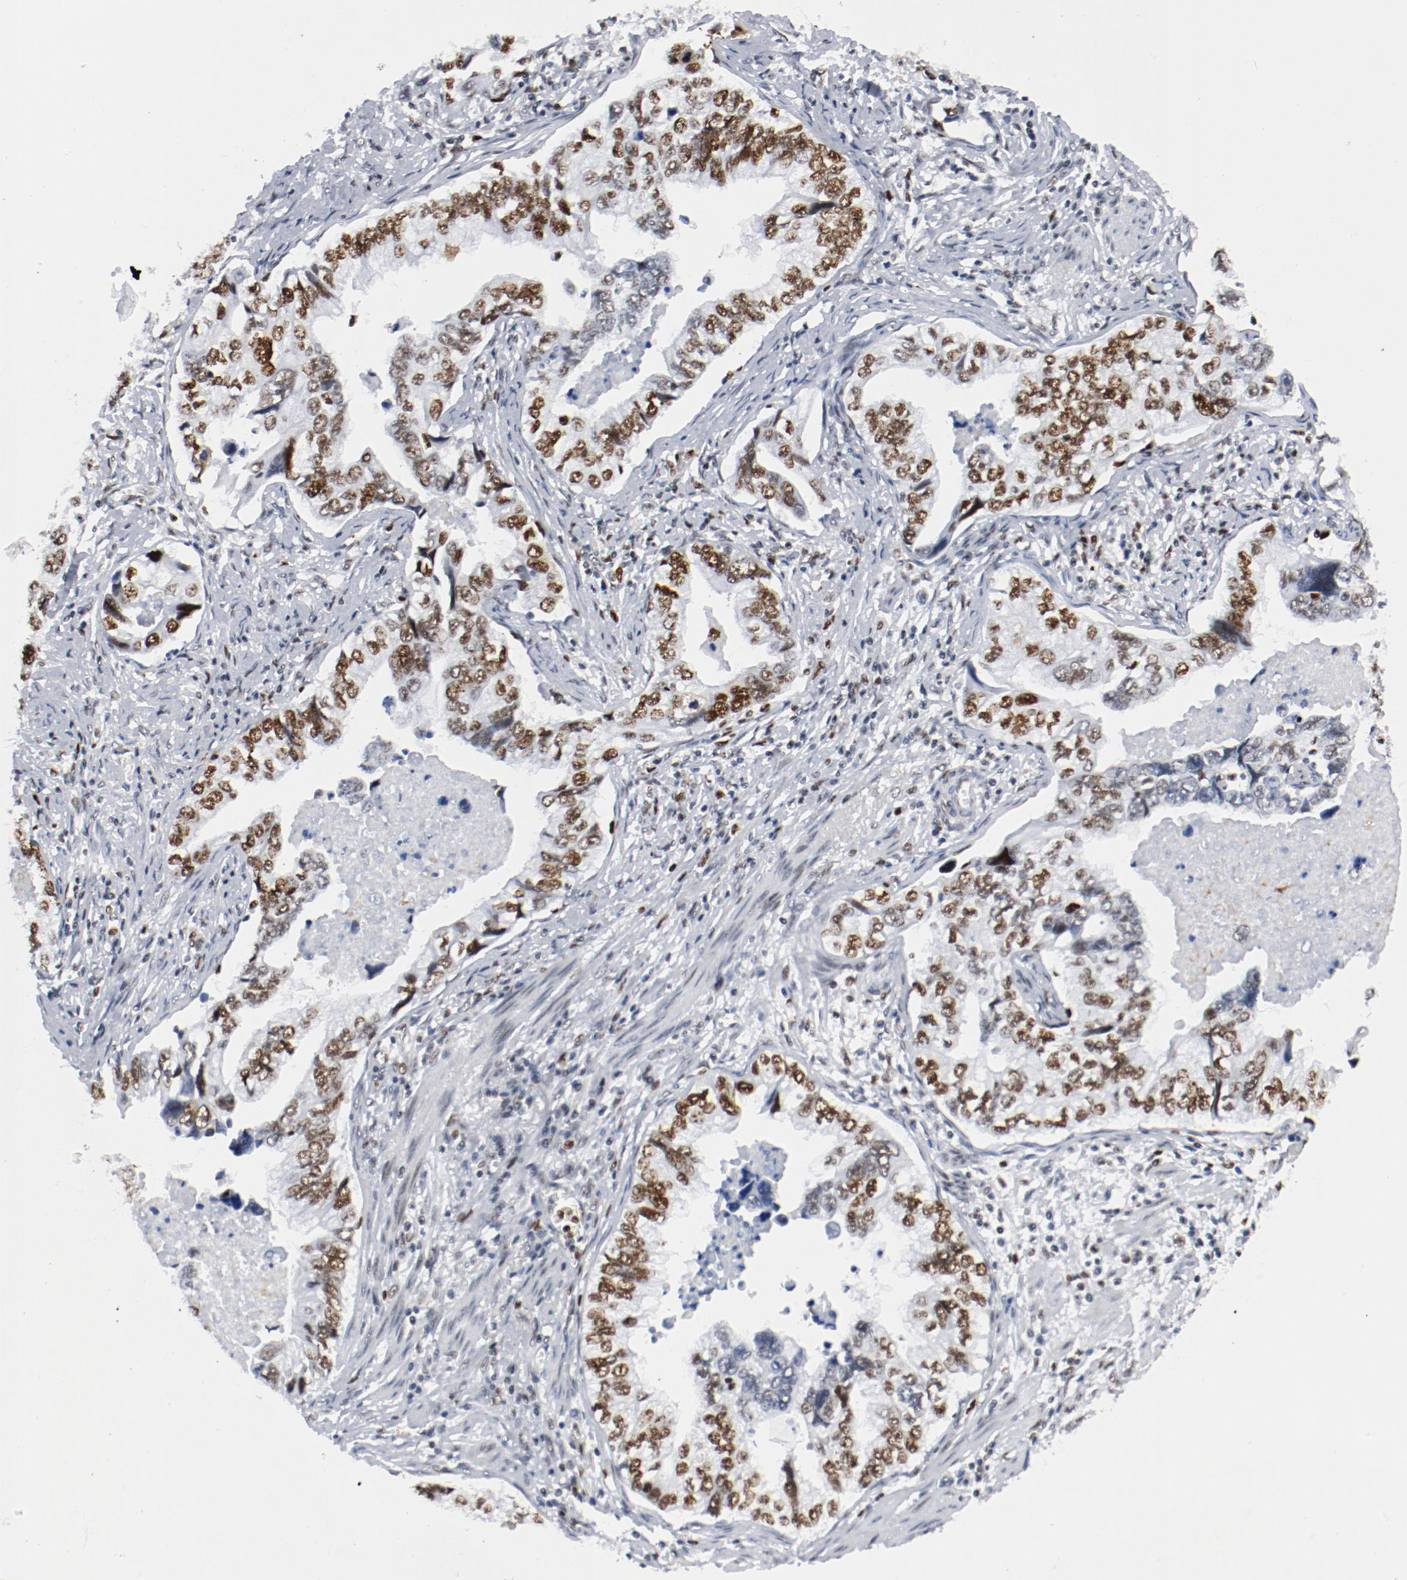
{"staining": {"intensity": "moderate", "quantity": ">75%", "location": "nuclear"}, "tissue": "stomach cancer", "cell_type": "Tumor cells", "image_type": "cancer", "snomed": [{"axis": "morphology", "description": "Adenocarcinoma, NOS"}, {"axis": "topography", "description": "Pancreas"}, {"axis": "topography", "description": "Stomach, upper"}], "caption": "Human stomach cancer (adenocarcinoma) stained for a protein (brown) shows moderate nuclear positive expression in approximately >75% of tumor cells.", "gene": "POLD1", "patient": {"sex": "male", "age": 77}}